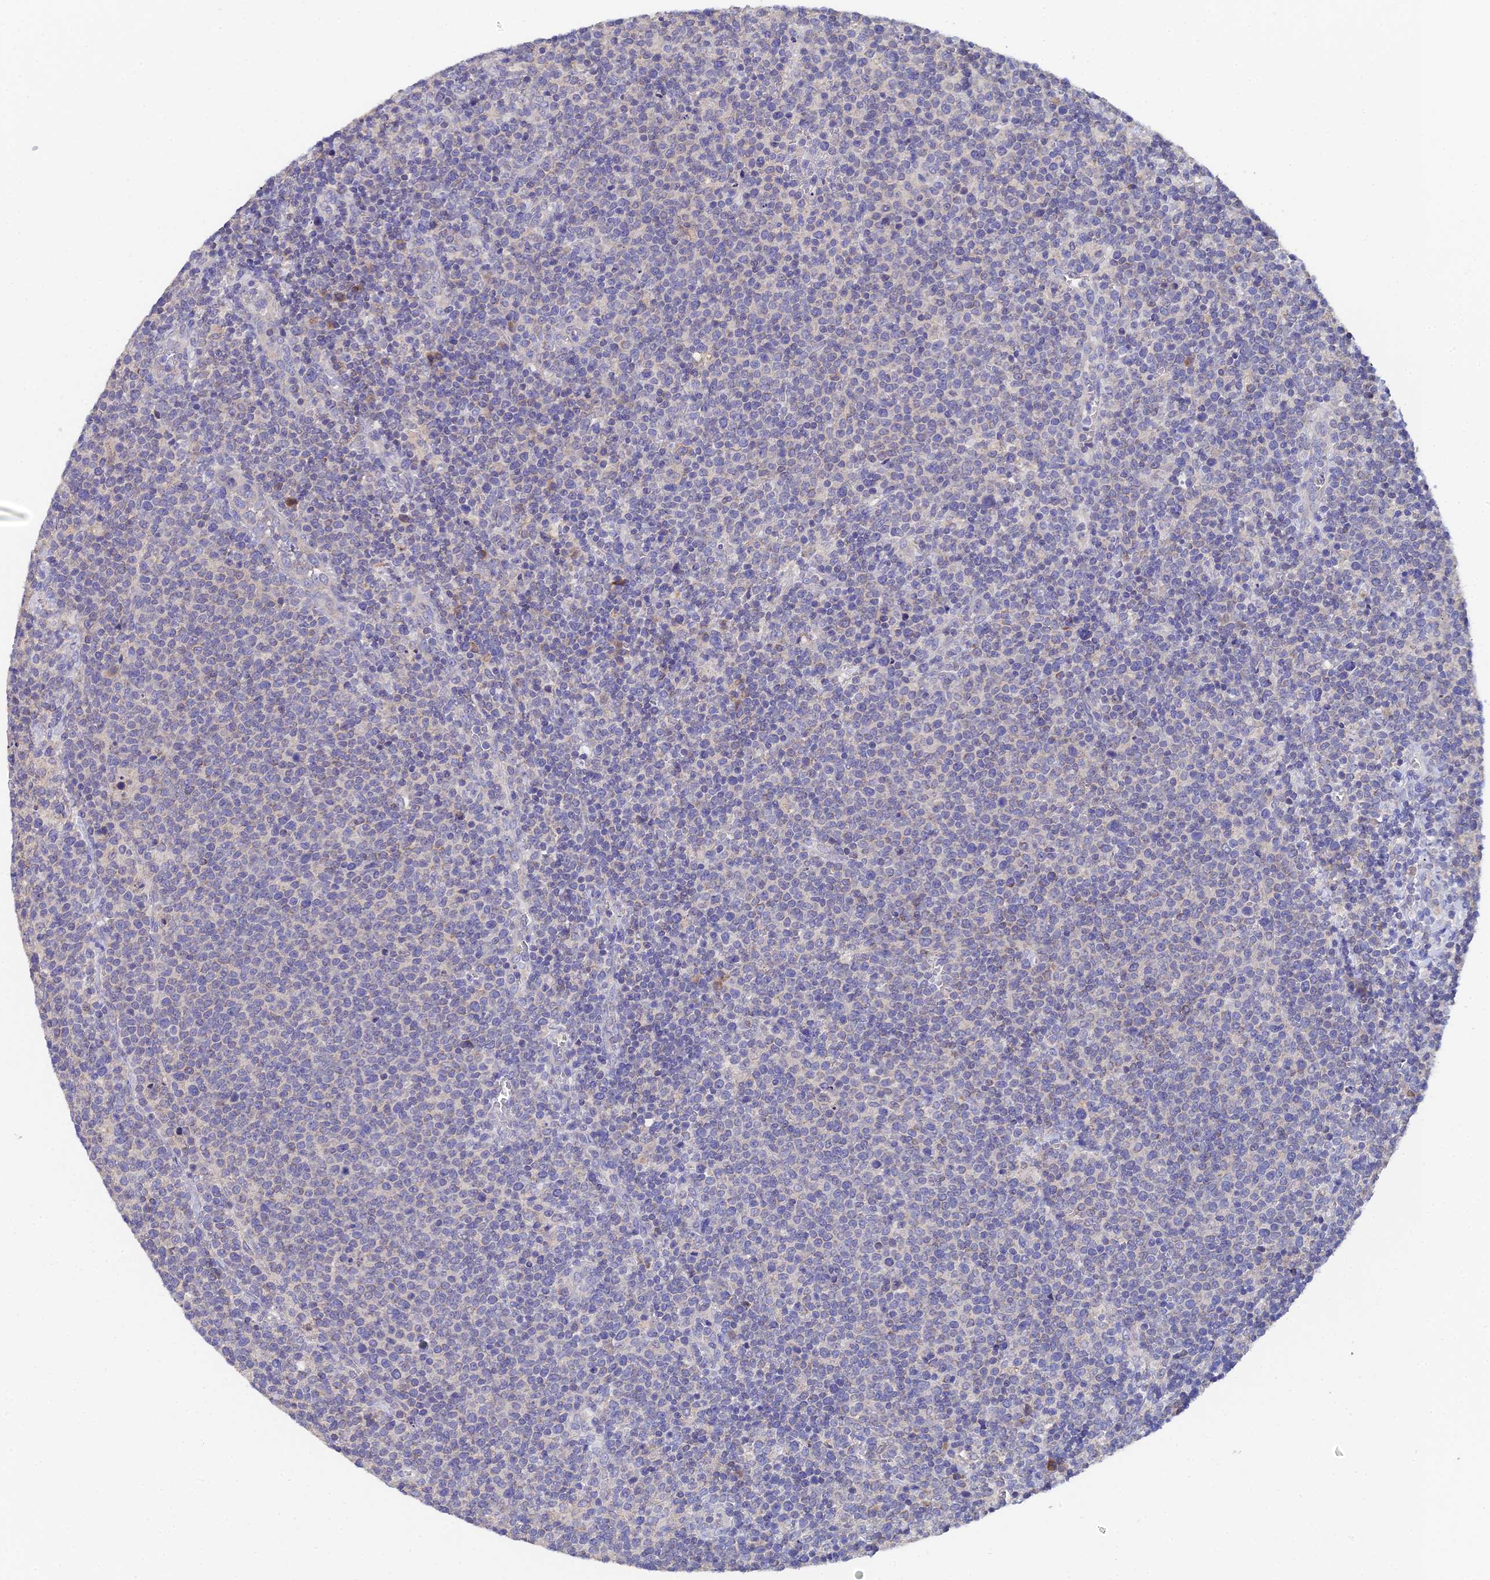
{"staining": {"intensity": "weak", "quantity": "25%-75%", "location": "cytoplasmic/membranous"}, "tissue": "lymphoma", "cell_type": "Tumor cells", "image_type": "cancer", "snomed": [{"axis": "morphology", "description": "Malignant lymphoma, non-Hodgkin's type, High grade"}, {"axis": "topography", "description": "Lymph node"}], "caption": "An immunohistochemistry image of neoplastic tissue is shown. Protein staining in brown highlights weak cytoplasmic/membranous positivity in lymphoma within tumor cells. The protein of interest is stained brown, and the nuclei are stained in blue (DAB (3,3'-diaminobenzidine) IHC with brightfield microscopy, high magnification).", "gene": "UBE2L3", "patient": {"sex": "male", "age": 61}}